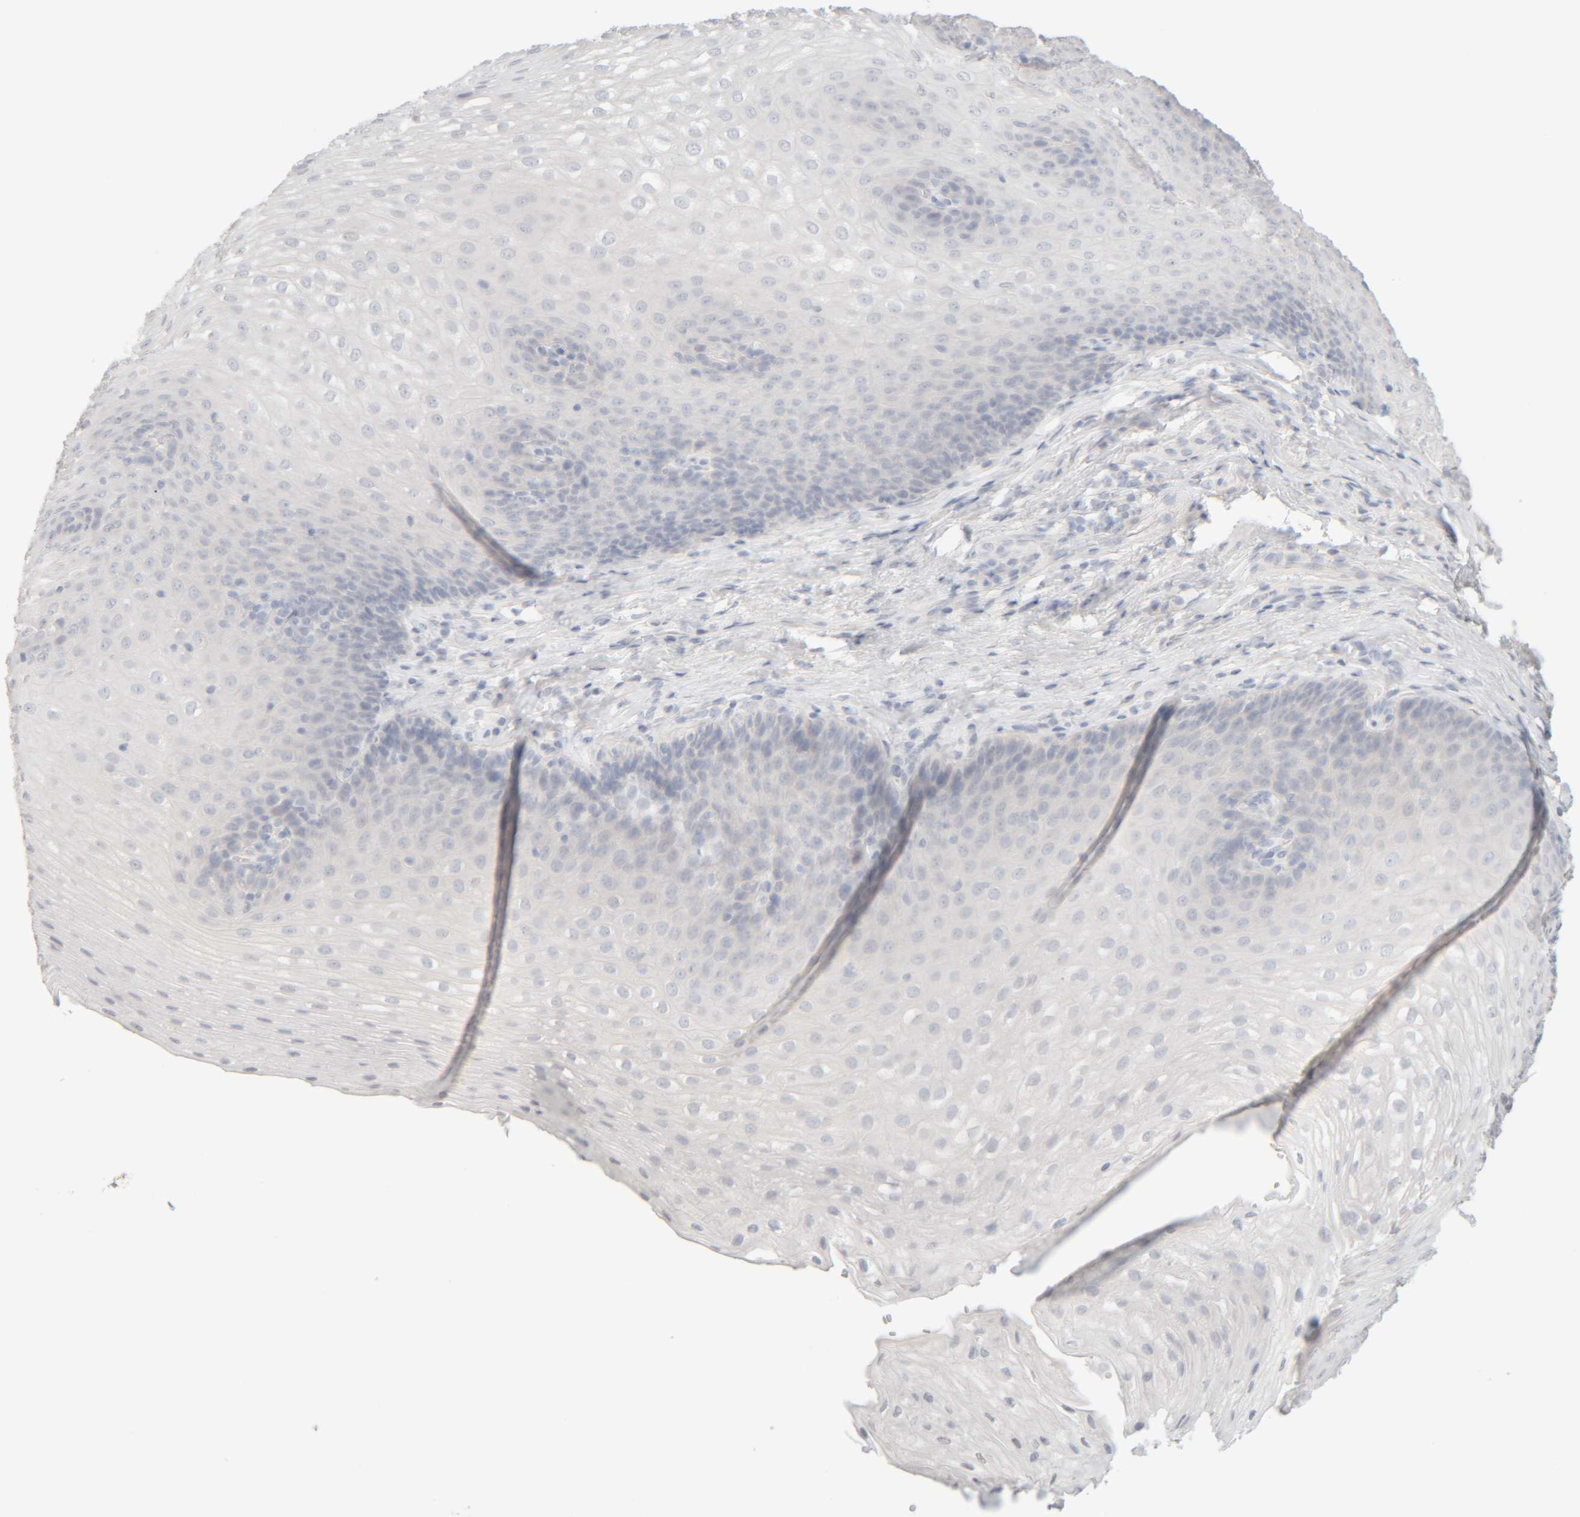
{"staining": {"intensity": "negative", "quantity": "none", "location": "none"}, "tissue": "esophagus", "cell_type": "Squamous epithelial cells", "image_type": "normal", "snomed": [{"axis": "morphology", "description": "Normal tissue, NOS"}, {"axis": "topography", "description": "Esophagus"}], "caption": "IHC histopathology image of benign esophagus stained for a protein (brown), which reveals no expression in squamous epithelial cells.", "gene": "RIDA", "patient": {"sex": "female", "age": 66}}